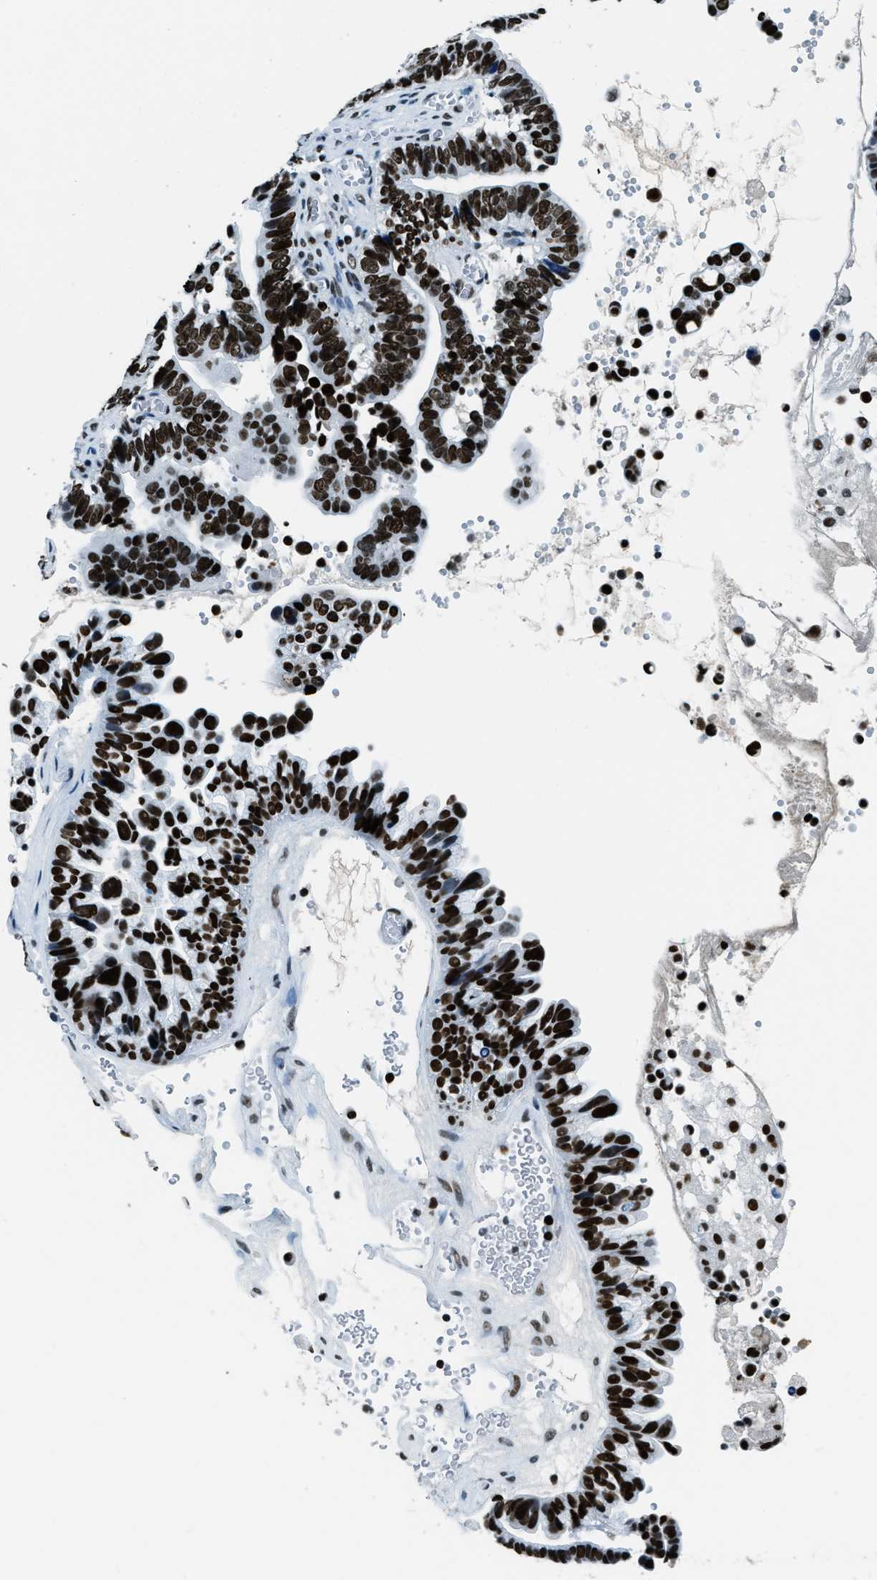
{"staining": {"intensity": "strong", "quantity": ">75%", "location": "nuclear"}, "tissue": "ovarian cancer", "cell_type": "Tumor cells", "image_type": "cancer", "snomed": [{"axis": "morphology", "description": "Cystadenocarcinoma, serous, NOS"}, {"axis": "topography", "description": "Ovary"}], "caption": "This is a photomicrograph of IHC staining of ovarian serous cystadenocarcinoma, which shows strong positivity in the nuclear of tumor cells.", "gene": "TOP1", "patient": {"sex": "female", "age": 56}}